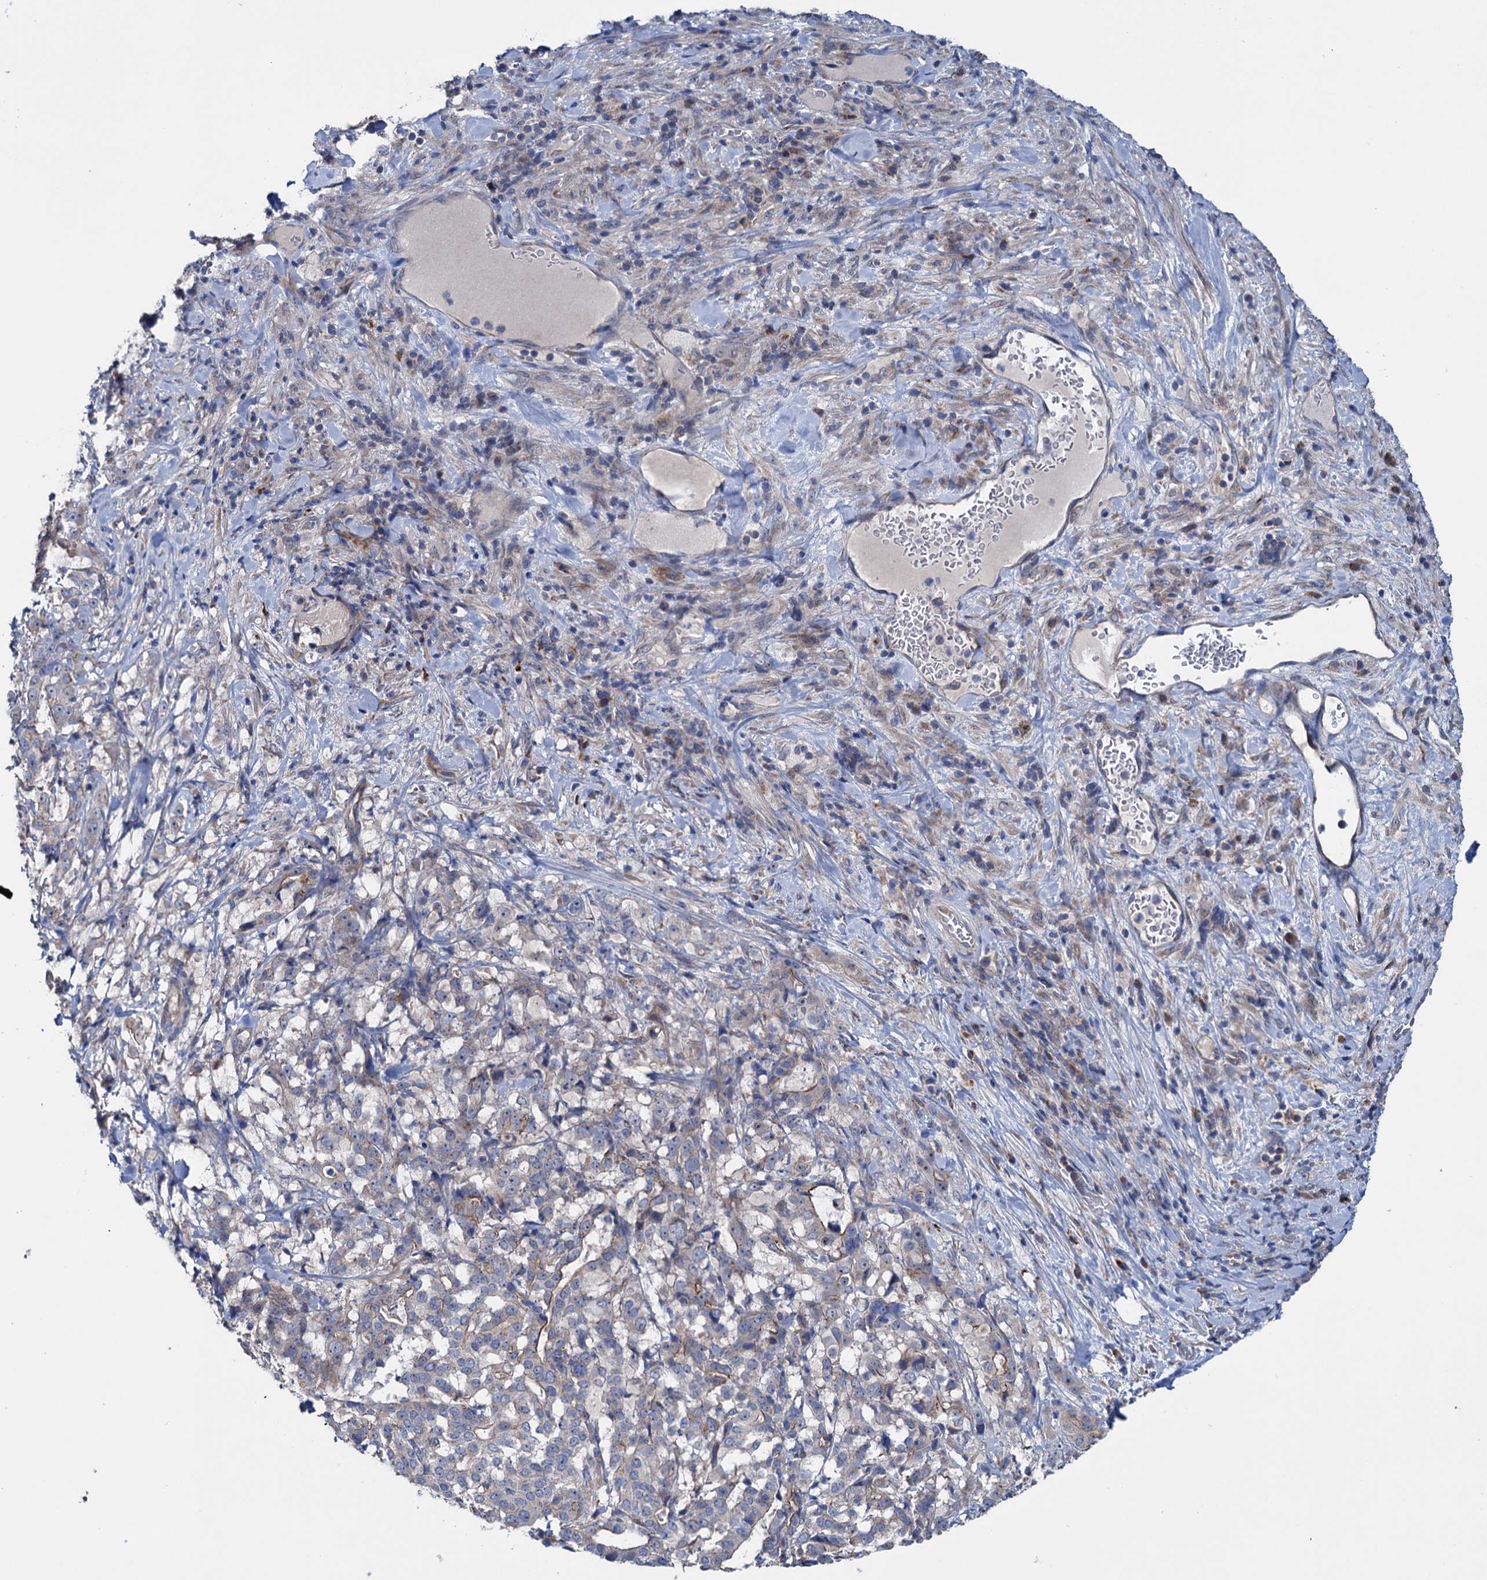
{"staining": {"intensity": "weak", "quantity": "<25%", "location": "cytoplasmic/membranous"}, "tissue": "stomach cancer", "cell_type": "Tumor cells", "image_type": "cancer", "snomed": [{"axis": "morphology", "description": "Adenocarcinoma, NOS"}, {"axis": "topography", "description": "Stomach"}], "caption": "An image of stomach cancer (adenocarcinoma) stained for a protein demonstrates no brown staining in tumor cells.", "gene": "EYA4", "patient": {"sex": "male", "age": 48}}